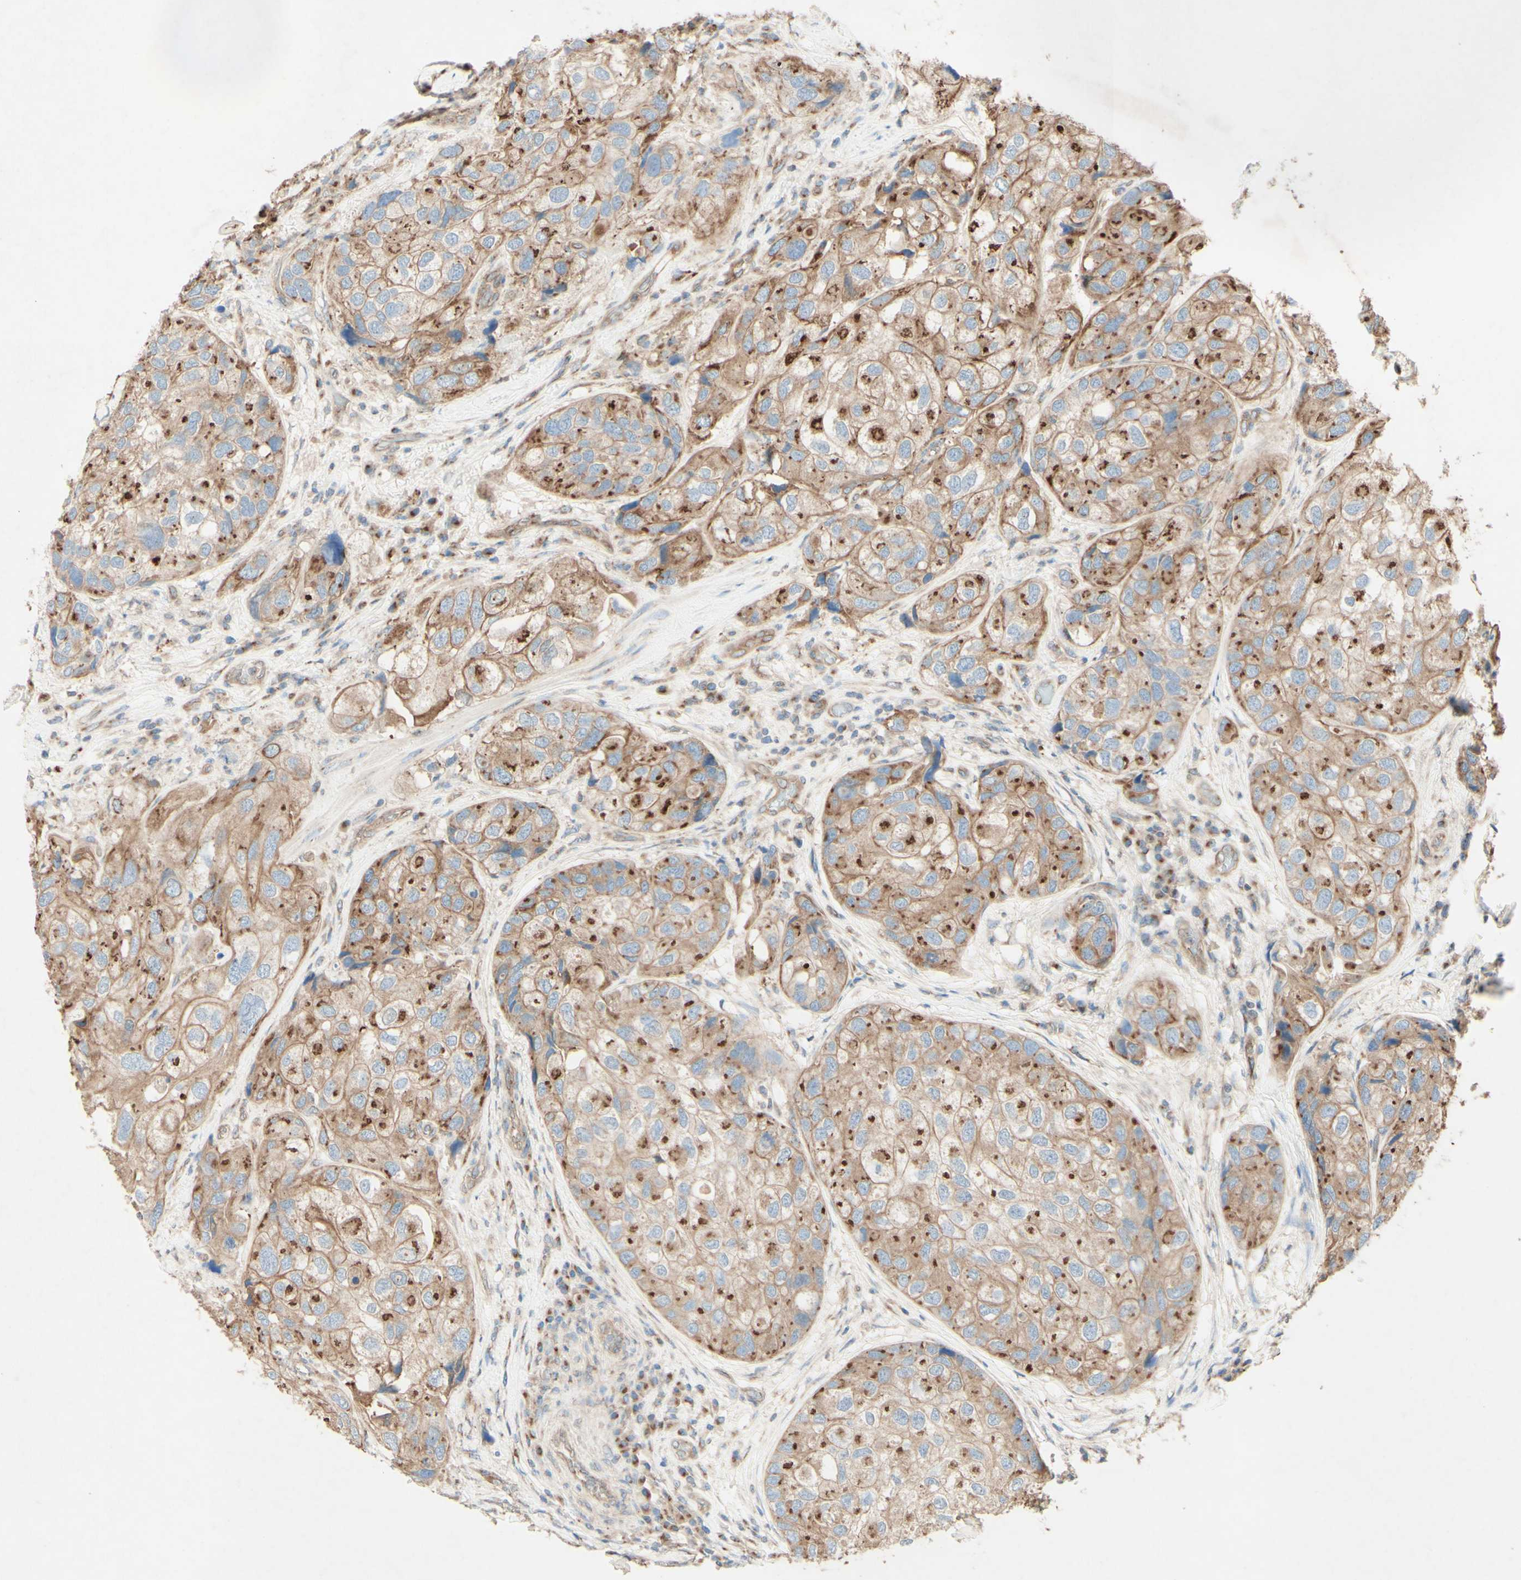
{"staining": {"intensity": "moderate", "quantity": ">75%", "location": "cytoplasmic/membranous"}, "tissue": "urothelial cancer", "cell_type": "Tumor cells", "image_type": "cancer", "snomed": [{"axis": "morphology", "description": "Urothelial carcinoma, High grade"}, {"axis": "topography", "description": "Urinary bladder"}], "caption": "Immunohistochemistry (IHC) staining of urothelial carcinoma (high-grade), which displays medium levels of moderate cytoplasmic/membranous positivity in approximately >75% of tumor cells indicating moderate cytoplasmic/membranous protein expression. The staining was performed using DAB (brown) for protein detection and nuclei were counterstained in hematoxylin (blue).", "gene": "MTM1", "patient": {"sex": "female", "age": 64}}